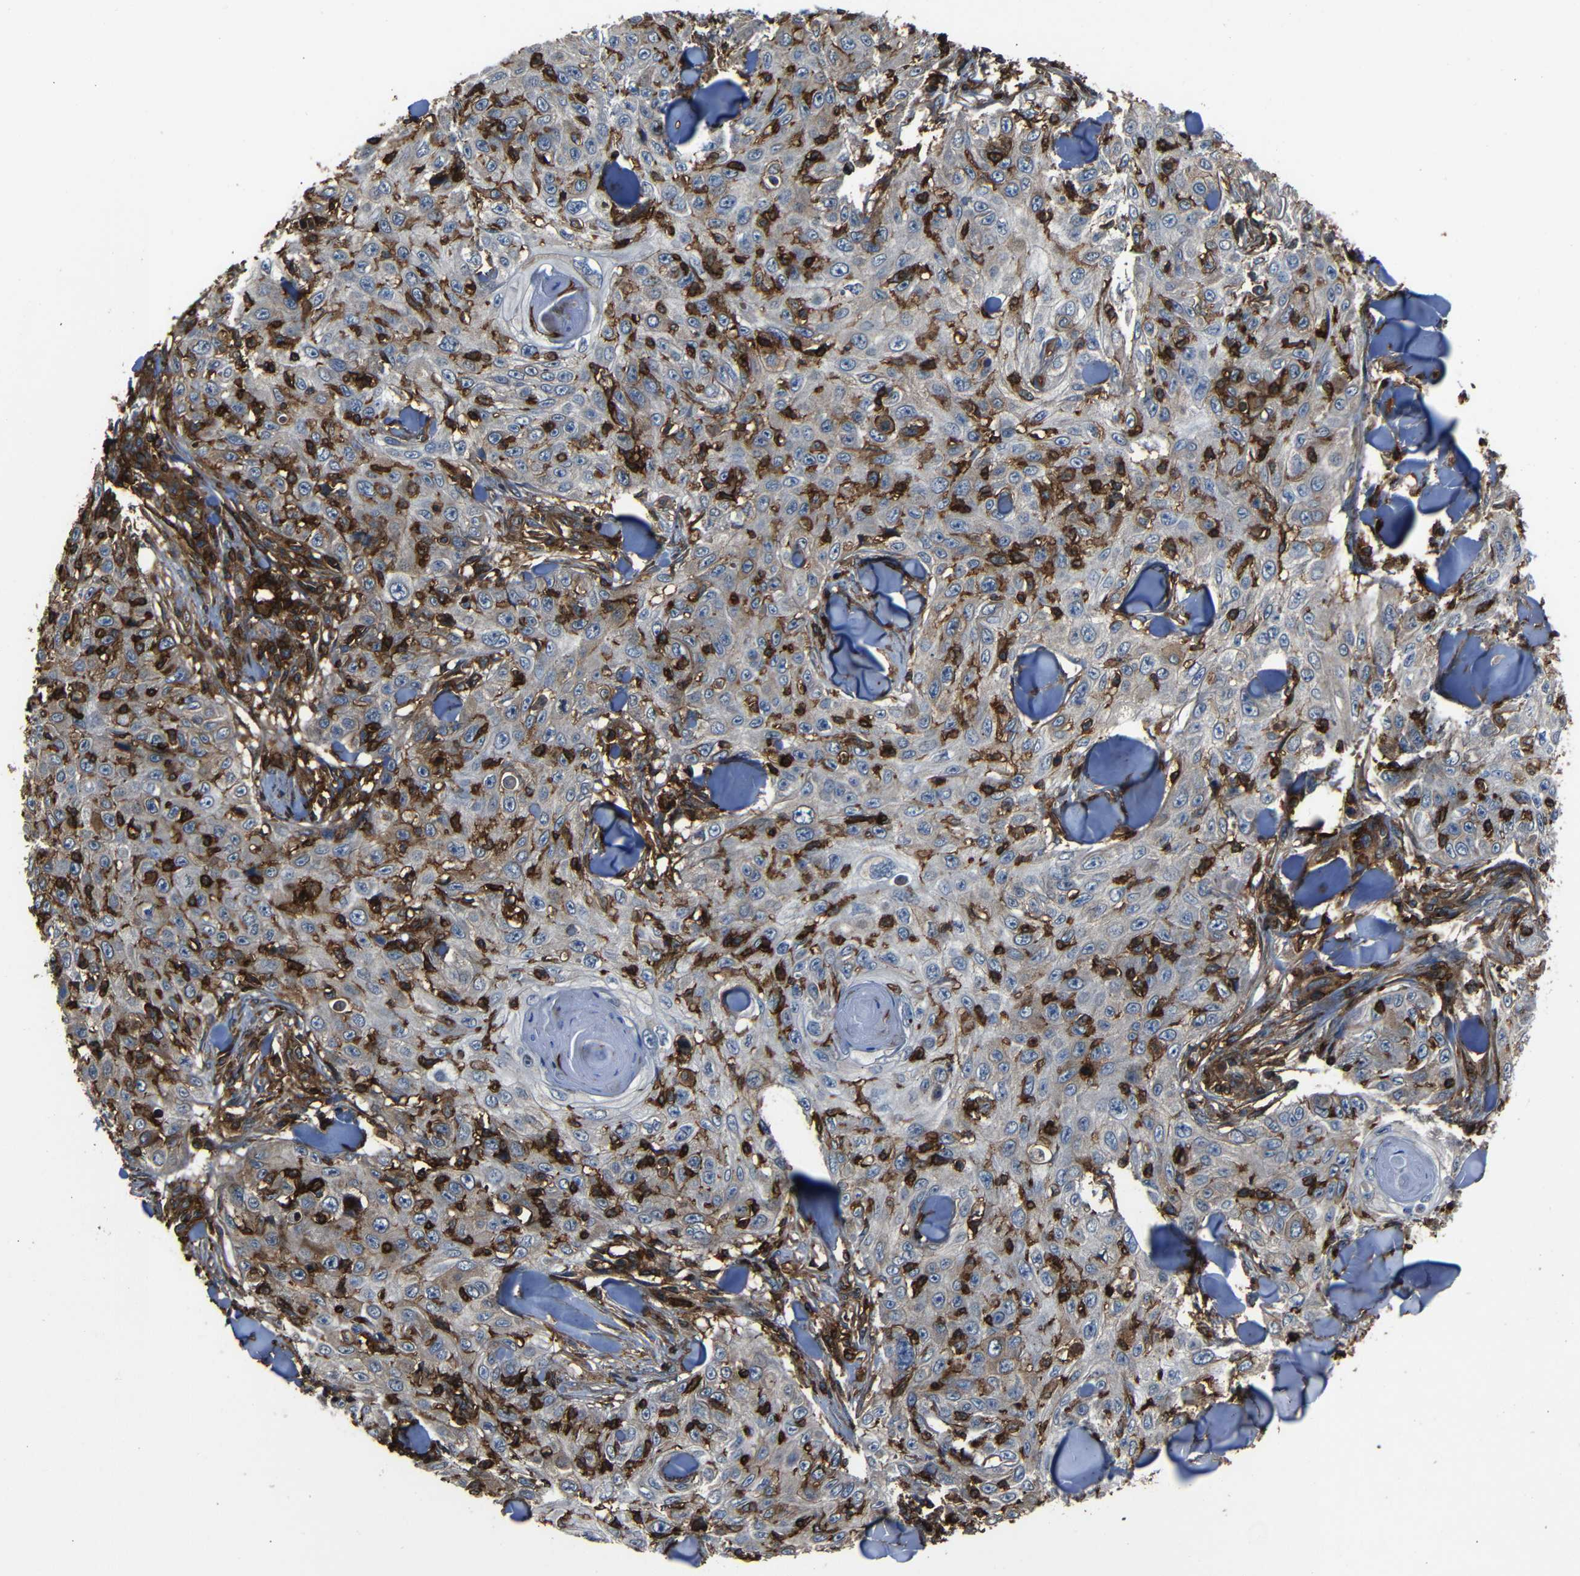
{"staining": {"intensity": "negative", "quantity": "none", "location": "none"}, "tissue": "skin cancer", "cell_type": "Tumor cells", "image_type": "cancer", "snomed": [{"axis": "morphology", "description": "Squamous cell carcinoma, NOS"}, {"axis": "topography", "description": "Skin"}], "caption": "High magnification brightfield microscopy of skin cancer (squamous cell carcinoma) stained with DAB (3,3'-diaminobenzidine) (brown) and counterstained with hematoxylin (blue): tumor cells show no significant expression.", "gene": "ADGRE5", "patient": {"sex": "male", "age": 86}}